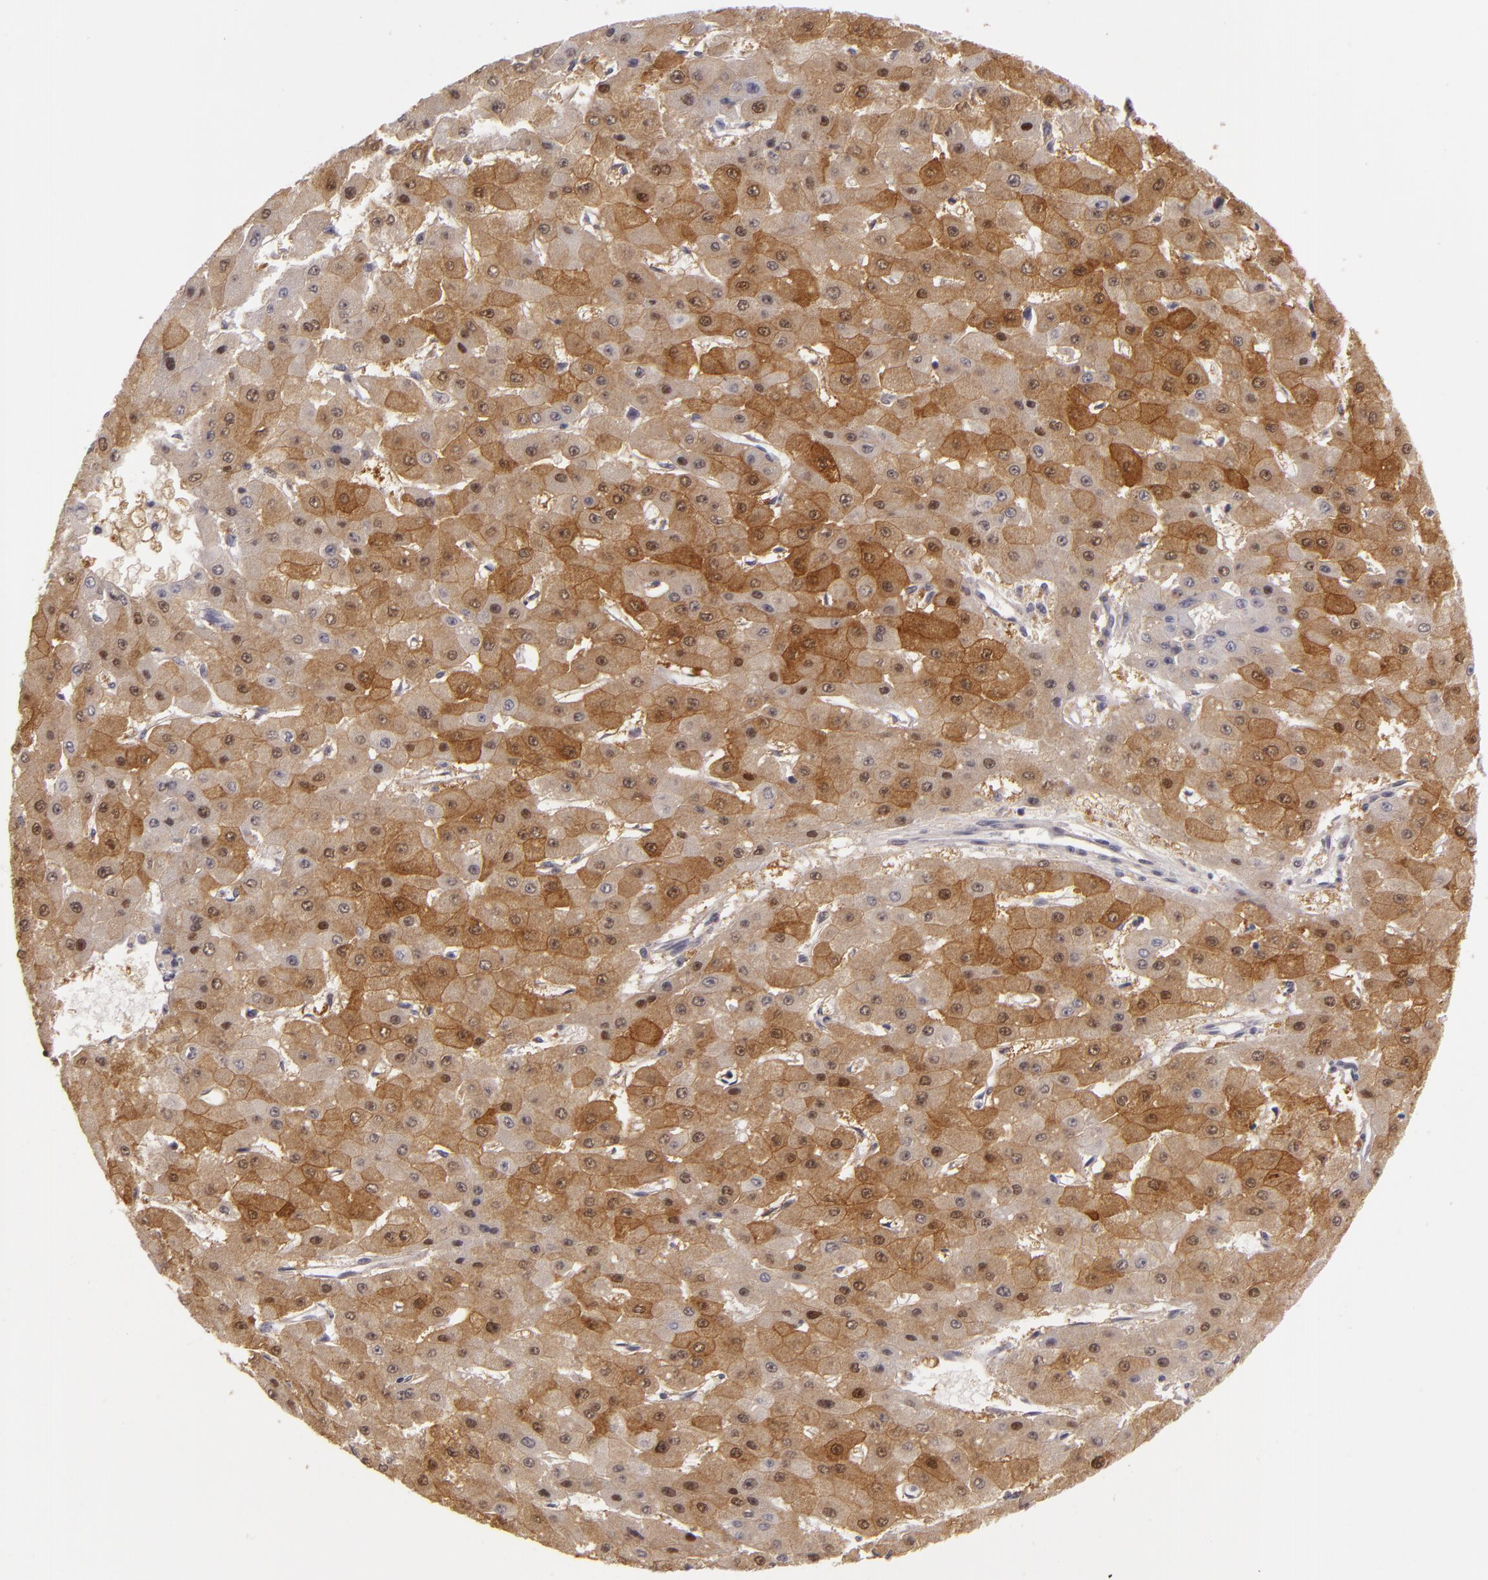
{"staining": {"intensity": "moderate", "quantity": ">75%", "location": "cytoplasmic/membranous,nuclear"}, "tissue": "liver cancer", "cell_type": "Tumor cells", "image_type": "cancer", "snomed": [{"axis": "morphology", "description": "Carcinoma, Hepatocellular, NOS"}, {"axis": "topography", "description": "Liver"}], "caption": "Moderate cytoplasmic/membranous and nuclear positivity is appreciated in approximately >75% of tumor cells in liver cancer.", "gene": "ZNF205", "patient": {"sex": "female", "age": 52}}